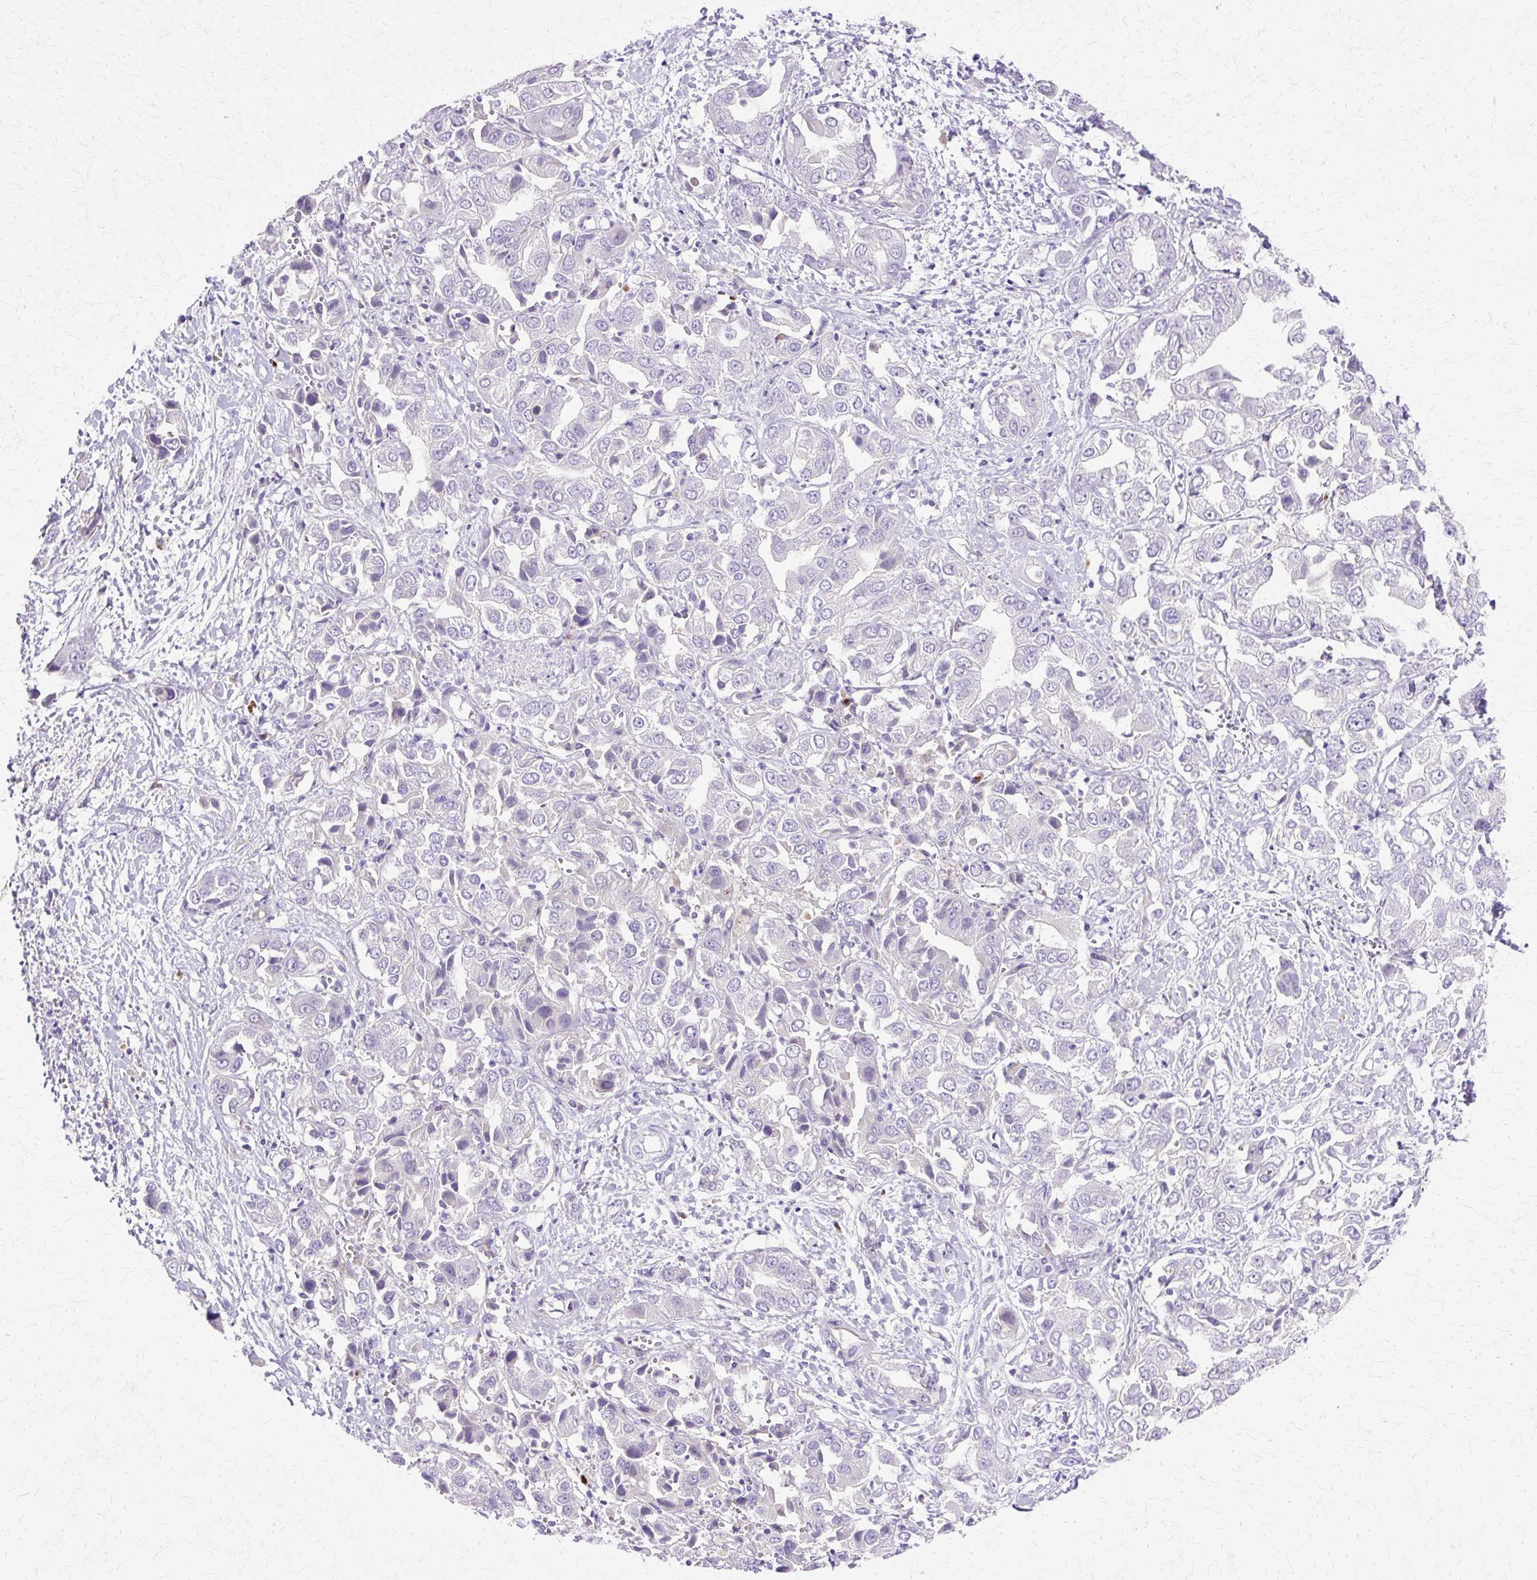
{"staining": {"intensity": "negative", "quantity": "none", "location": "none"}, "tissue": "liver cancer", "cell_type": "Tumor cells", "image_type": "cancer", "snomed": [{"axis": "morphology", "description": "Cholangiocarcinoma"}, {"axis": "topography", "description": "Liver"}], "caption": "Tumor cells show no significant staining in liver cancer.", "gene": "TBC1D3G", "patient": {"sex": "female", "age": 52}}